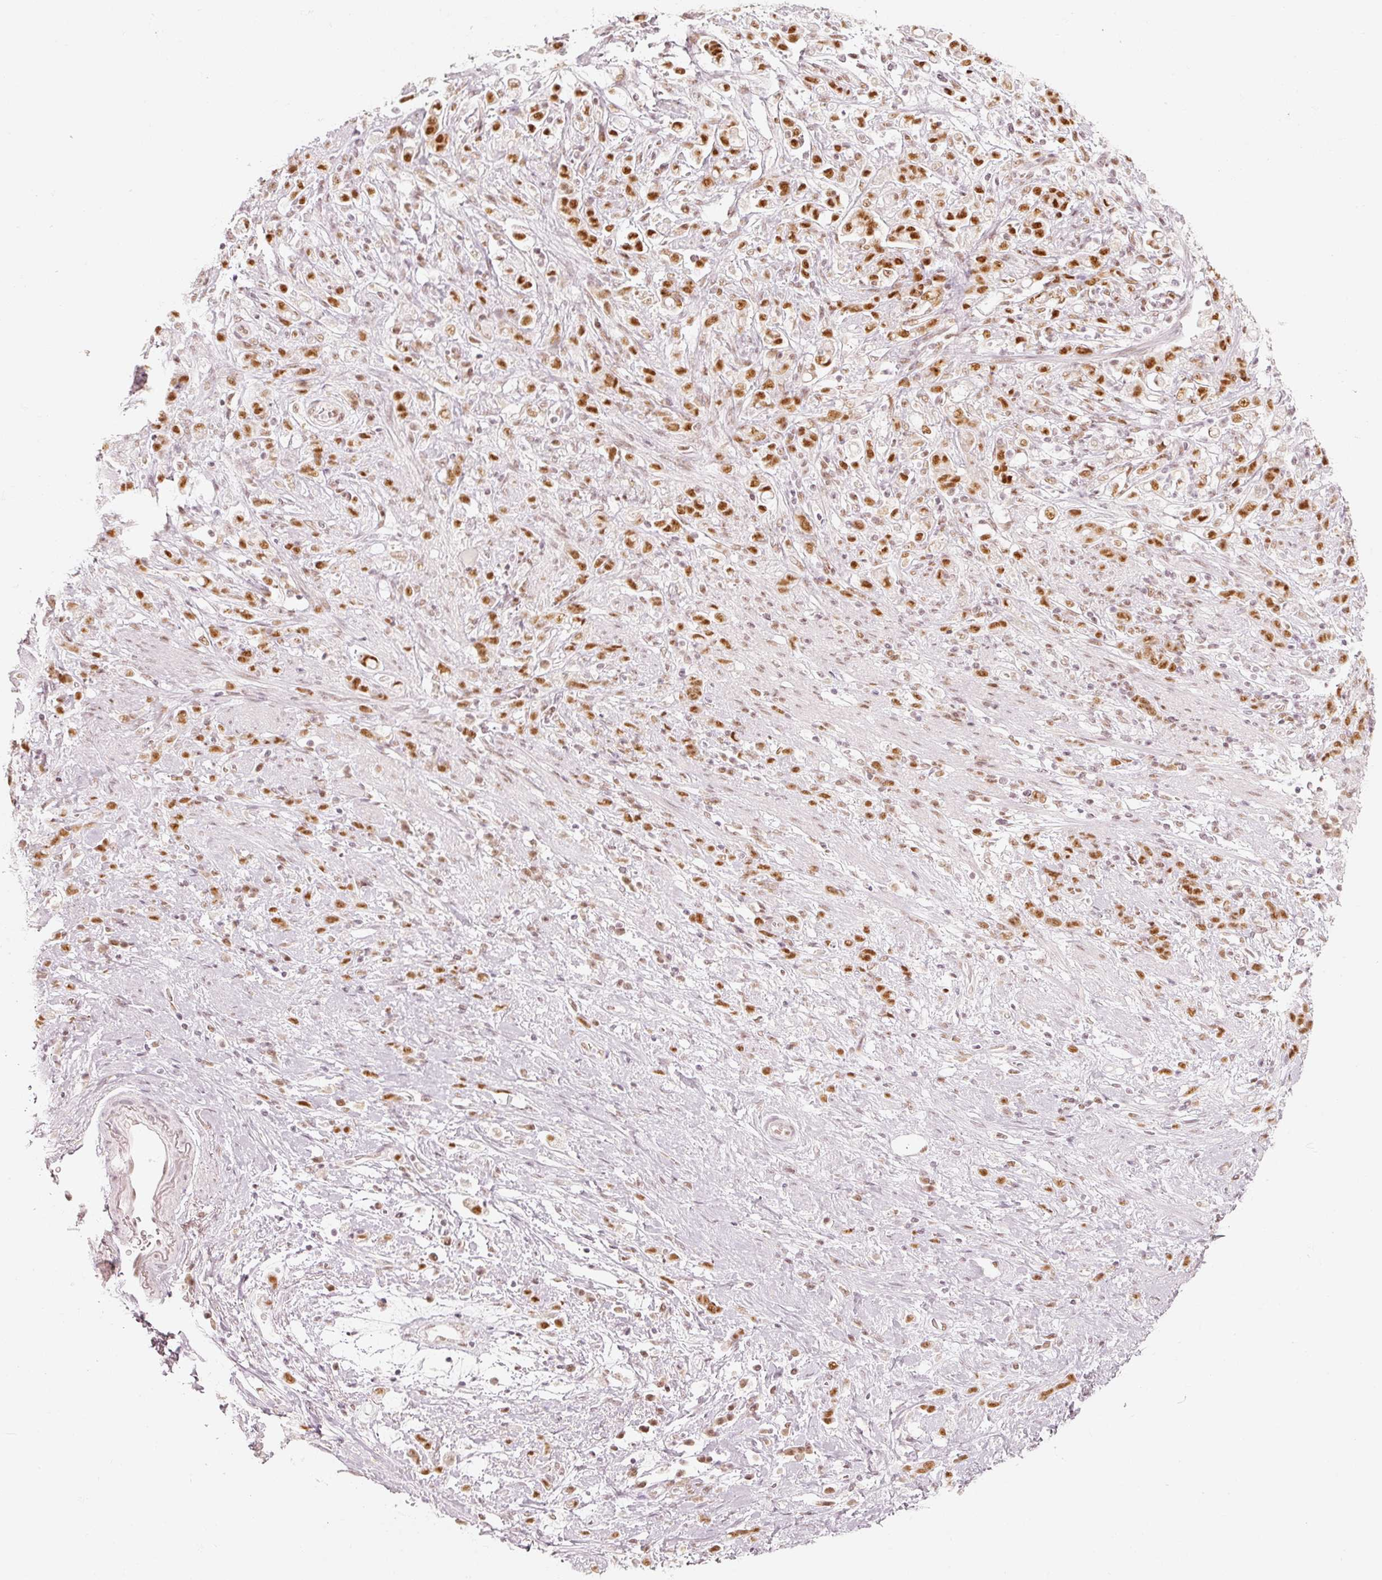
{"staining": {"intensity": "strong", "quantity": ">75%", "location": "nuclear"}, "tissue": "stomach cancer", "cell_type": "Tumor cells", "image_type": "cancer", "snomed": [{"axis": "morphology", "description": "Adenocarcinoma, NOS"}, {"axis": "topography", "description": "Stomach"}], "caption": "Immunohistochemistry (DAB) staining of stomach cancer demonstrates strong nuclear protein positivity in approximately >75% of tumor cells.", "gene": "PPP1R10", "patient": {"sex": "female", "age": 60}}